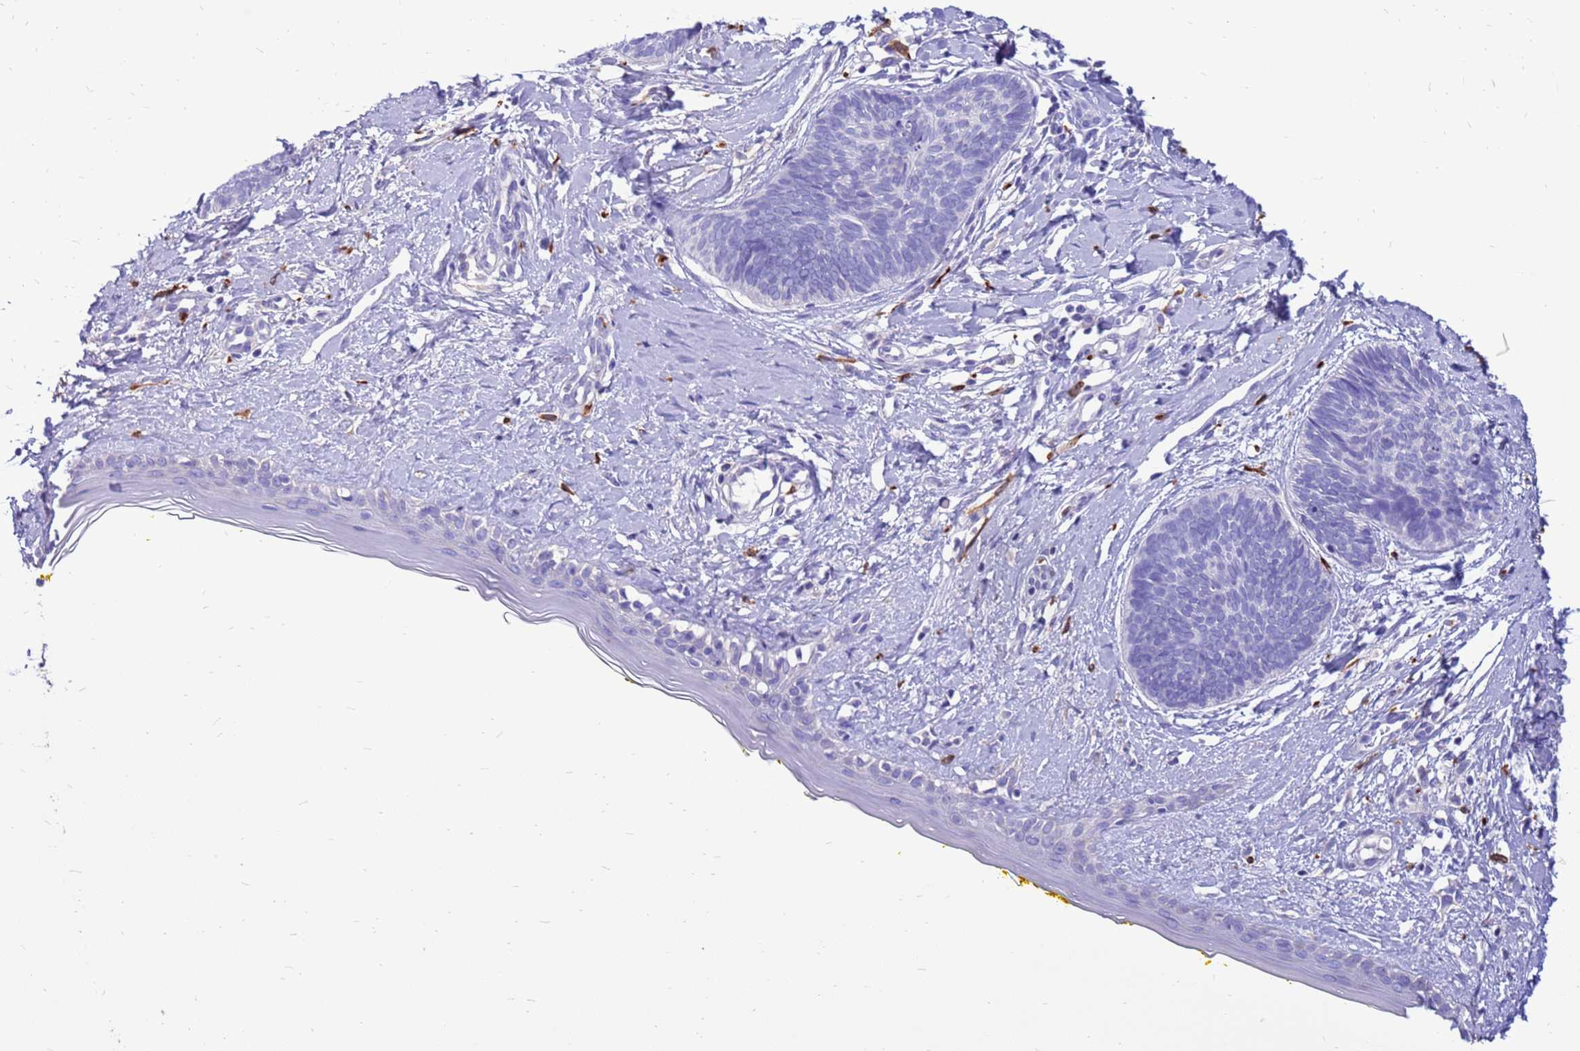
{"staining": {"intensity": "negative", "quantity": "none", "location": "none"}, "tissue": "skin cancer", "cell_type": "Tumor cells", "image_type": "cancer", "snomed": [{"axis": "morphology", "description": "Basal cell carcinoma"}, {"axis": "topography", "description": "Skin"}], "caption": "Image shows no significant protein expression in tumor cells of basal cell carcinoma (skin).", "gene": "PDE10A", "patient": {"sex": "female", "age": 81}}